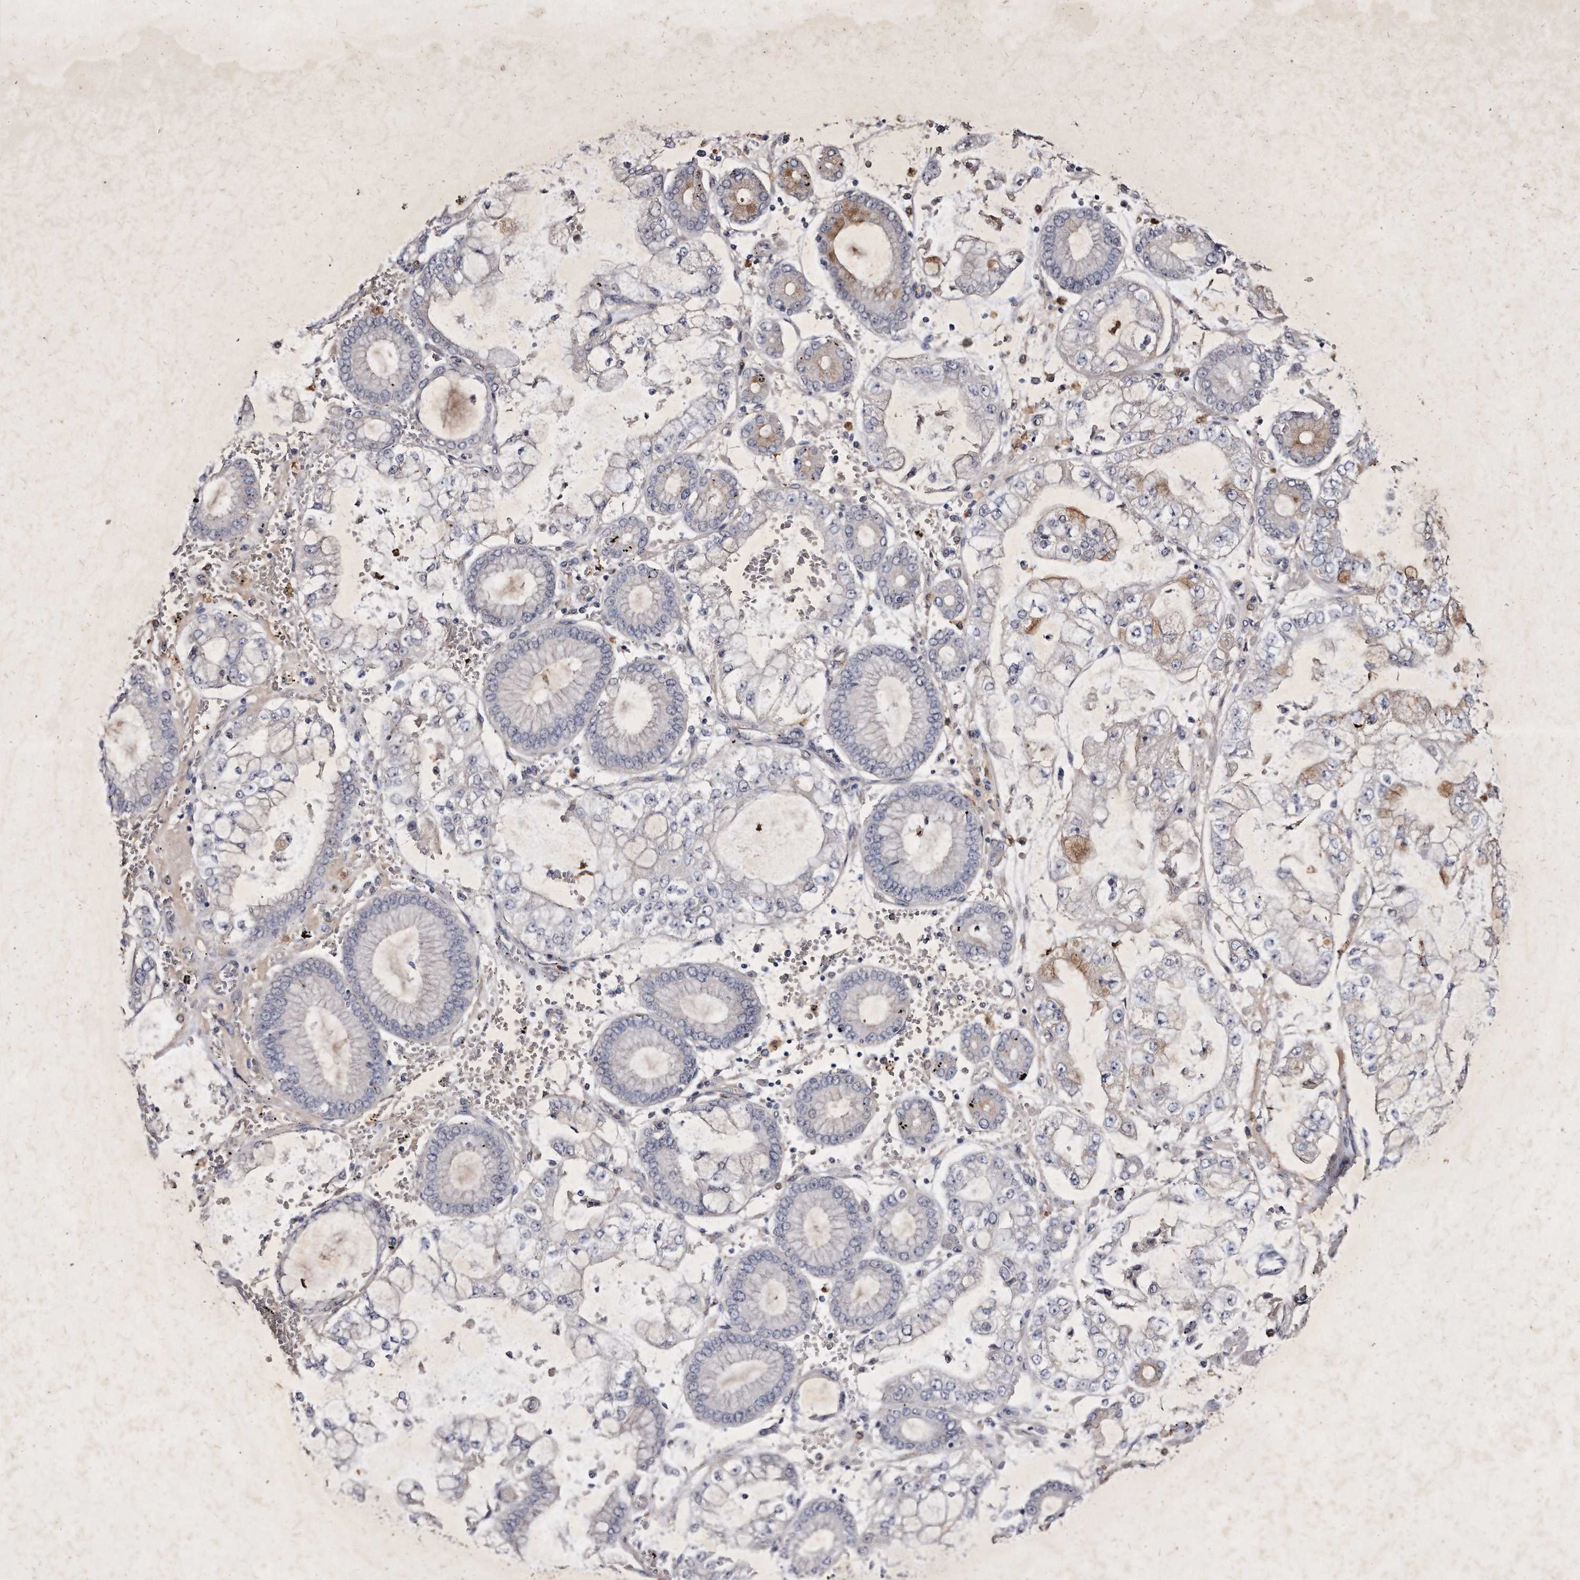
{"staining": {"intensity": "moderate", "quantity": "<25%", "location": "cytoplasmic/membranous"}, "tissue": "stomach cancer", "cell_type": "Tumor cells", "image_type": "cancer", "snomed": [{"axis": "morphology", "description": "Adenocarcinoma, NOS"}, {"axis": "topography", "description": "Stomach"}], "caption": "DAB (3,3'-diaminobenzidine) immunohistochemical staining of adenocarcinoma (stomach) exhibits moderate cytoplasmic/membranous protein positivity in about <25% of tumor cells.", "gene": "KLHDC3", "patient": {"sex": "male", "age": 76}}